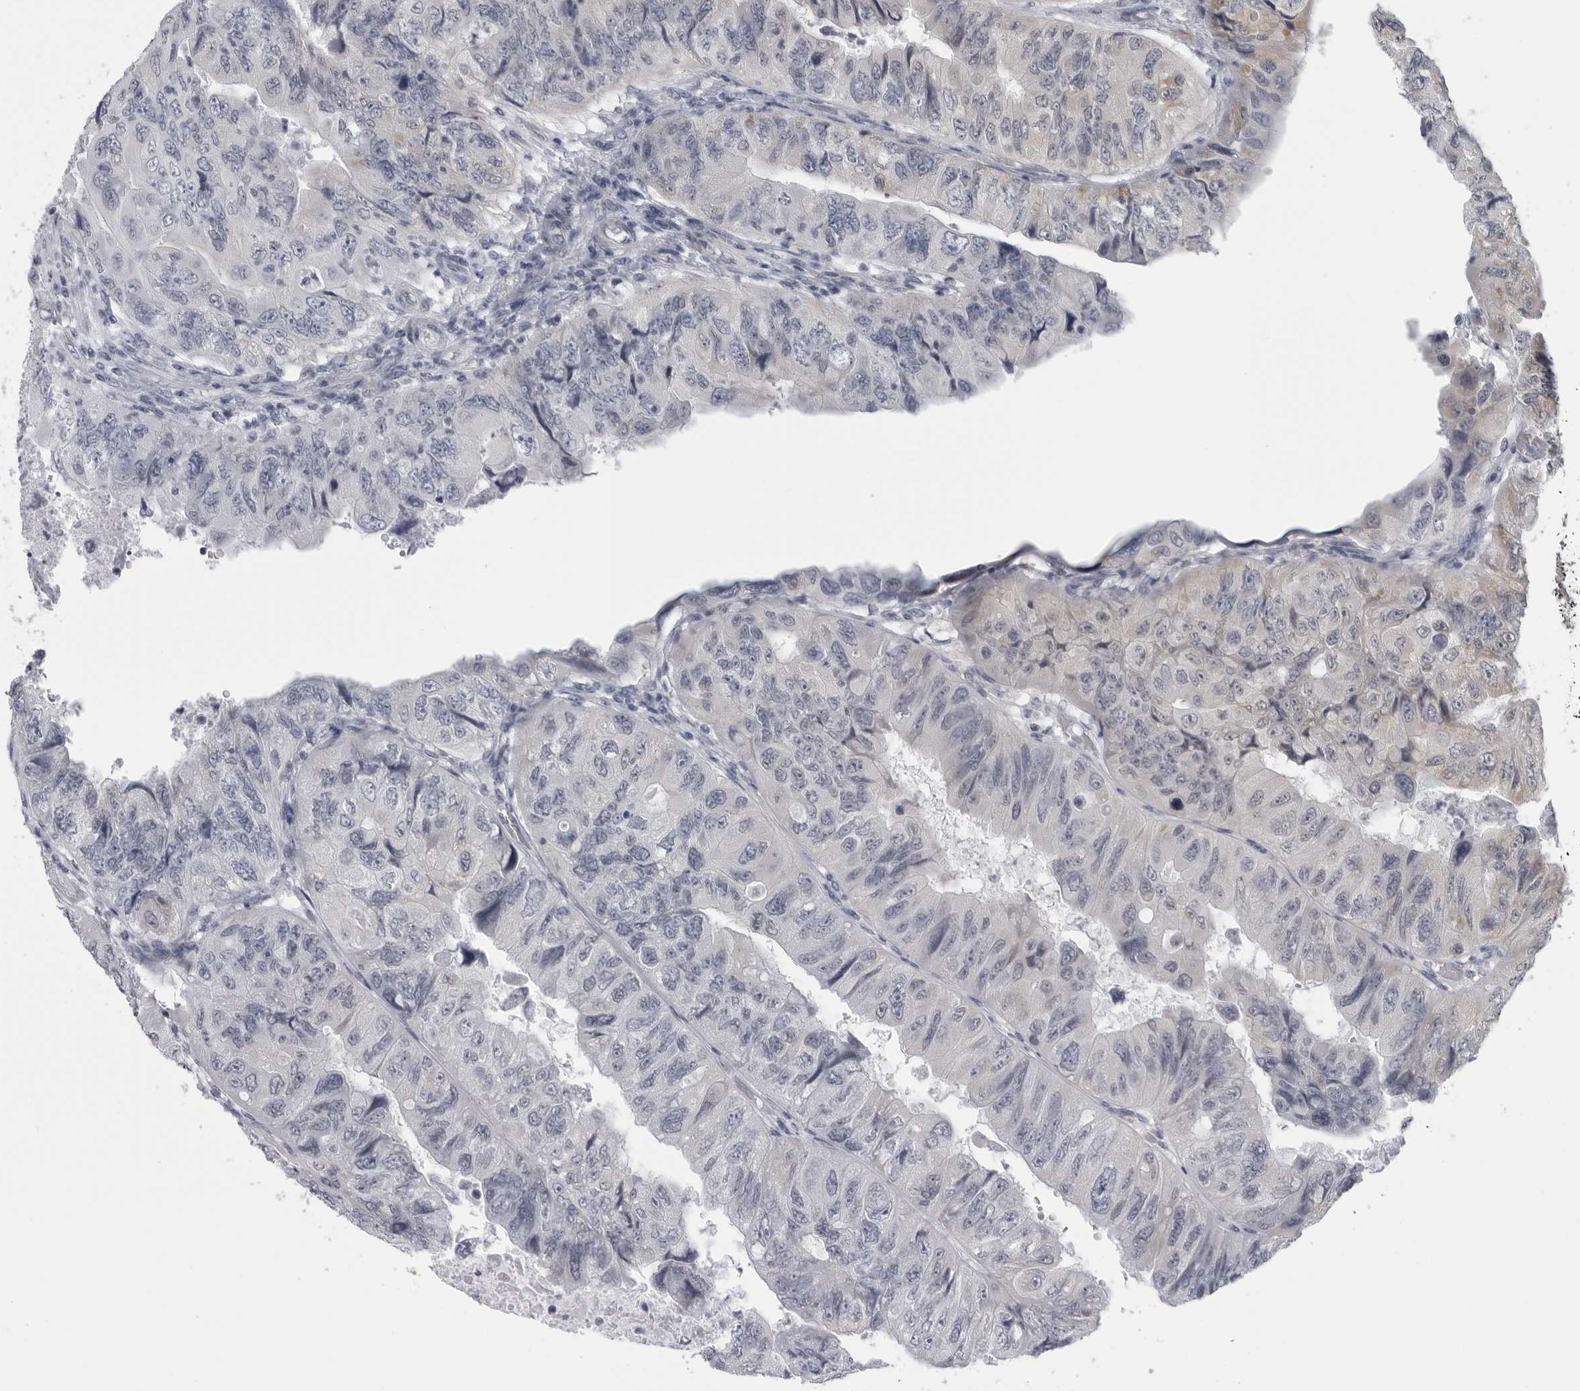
{"staining": {"intensity": "negative", "quantity": "none", "location": "none"}, "tissue": "colorectal cancer", "cell_type": "Tumor cells", "image_type": "cancer", "snomed": [{"axis": "morphology", "description": "Adenocarcinoma, NOS"}, {"axis": "topography", "description": "Rectum"}], "caption": "Immunohistochemistry (IHC) photomicrograph of human adenocarcinoma (colorectal) stained for a protein (brown), which displays no staining in tumor cells.", "gene": "OPLAH", "patient": {"sex": "male", "age": 63}}